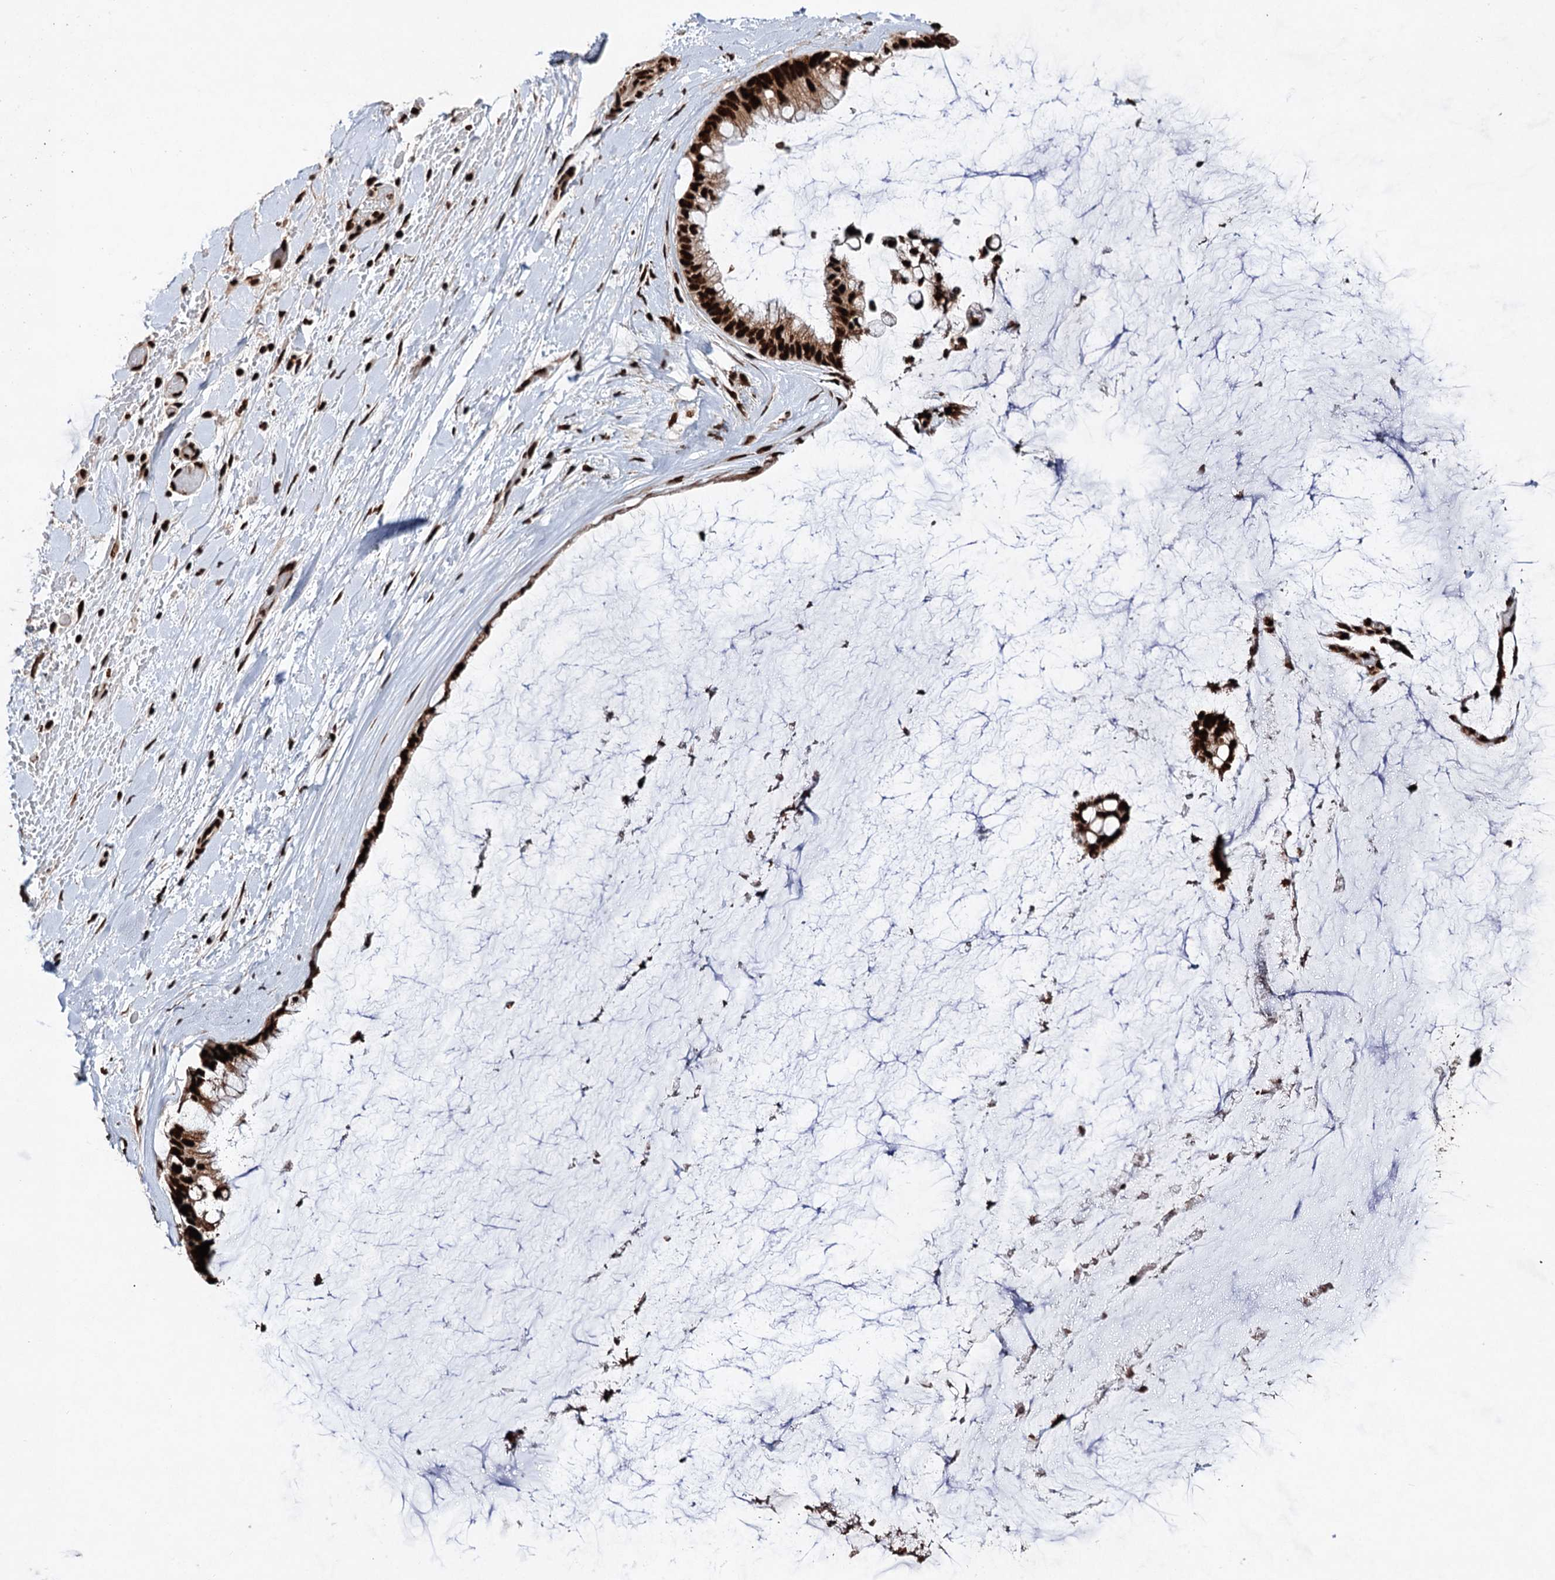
{"staining": {"intensity": "strong", "quantity": ">75%", "location": "nuclear"}, "tissue": "ovarian cancer", "cell_type": "Tumor cells", "image_type": "cancer", "snomed": [{"axis": "morphology", "description": "Cystadenocarcinoma, mucinous, NOS"}, {"axis": "topography", "description": "Ovary"}], "caption": "Immunohistochemical staining of ovarian cancer displays strong nuclear protein staining in about >75% of tumor cells.", "gene": "MATR3", "patient": {"sex": "female", "age": 39}}